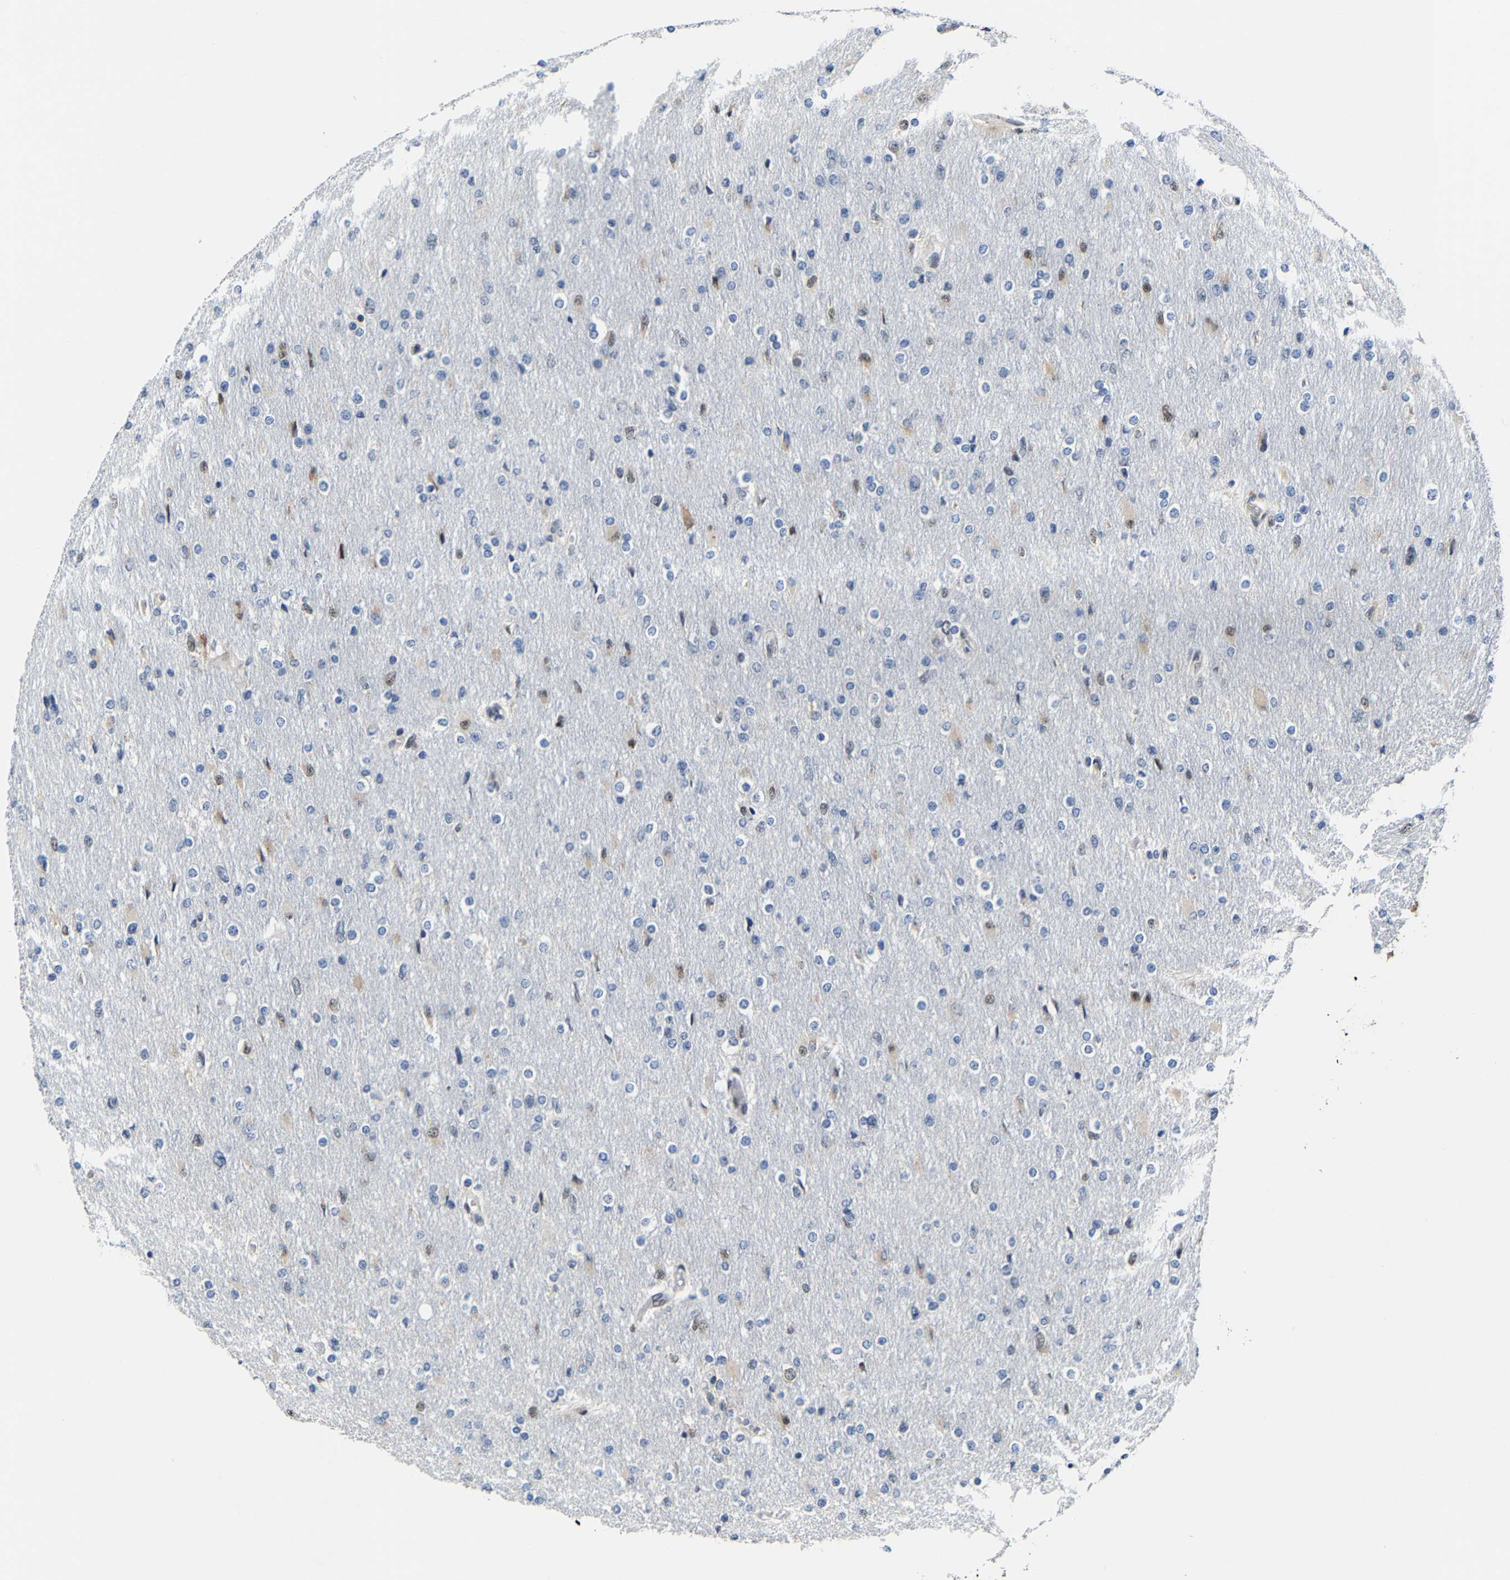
{"staining": {"intensity": "negative", "quantity": "none", "location": "none"}, "tissue": "glioma", "cell_type": "Tumor cells", "image_type": "cancer", "snomed": [{"axis": "morphology", "description": "Glioma, malignant, High grade"}, {"axis": "topography", "description": "Cerebral cortex"}], "caption": "Malignant high-grade glioma was stained to show a protein in brown. There is no significant expression in tumor cells.", "gene": "METTL1", "patient": {"sex": "female", "age": 36}}